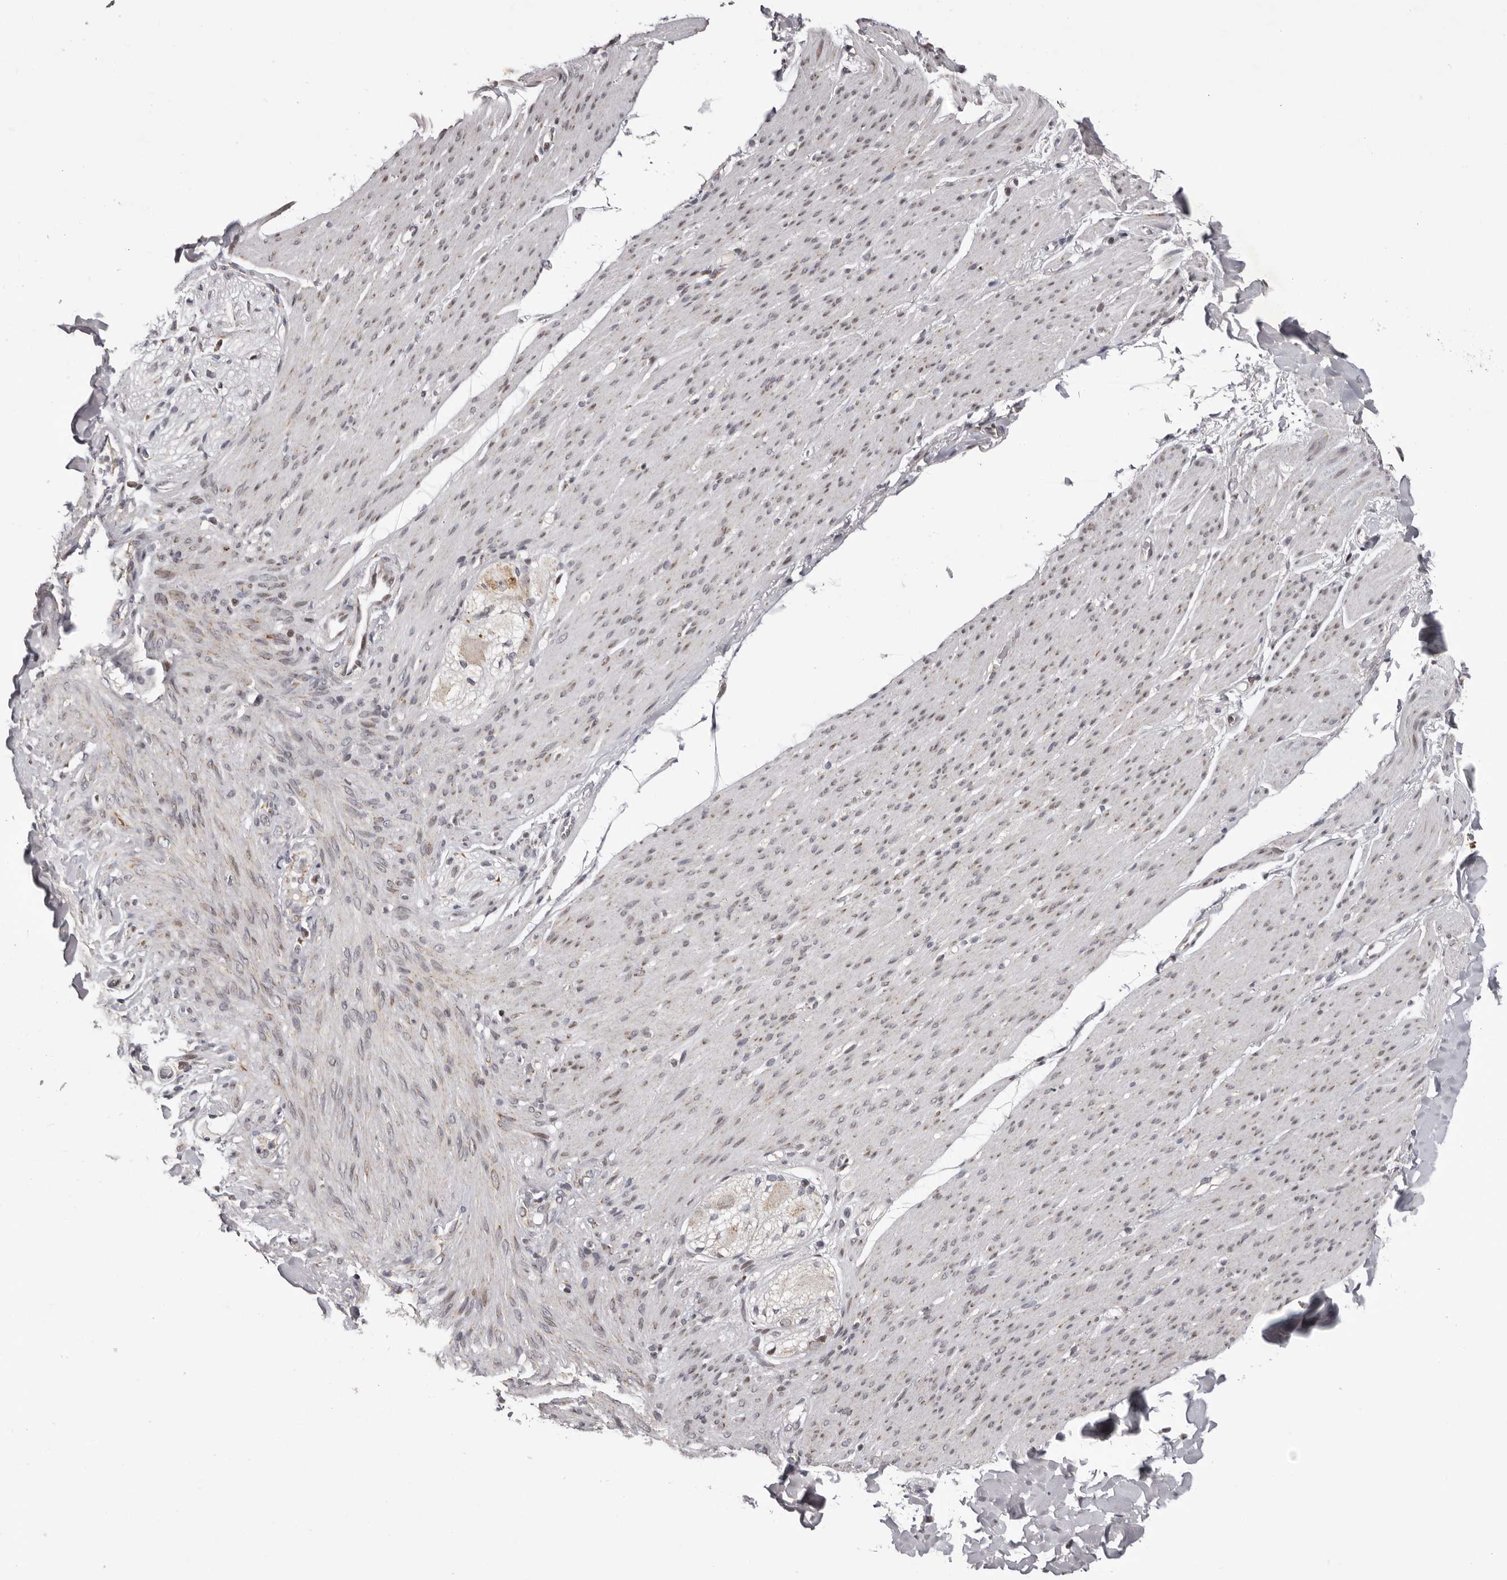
{"staining": {"intensity": "weak", "quantity": "25%-75%", "location": "nuclear"}, "tissue": "smooth muscle", "cell_type": "Smooth muscle cells", "image_type": "normal", "snomed": [{"axis": "morphology", "description": "Normal tissue, NOS"}, {"axis": "topography", "description": "Colon"}, {"axis": "topography", "description": "Peripheral nerve tissue"}], "caption": "Smooth muscle cells display low levels of weak nuclear positivity in about 25%-75% of cells in normal human smooth muscle. Using DAB (brown) and hematoxylin (blue) stains, captured at high magnification using brightfield microscopy.", "gene": "C17orf99", "patient": {"sex": "female", "age": 61}}